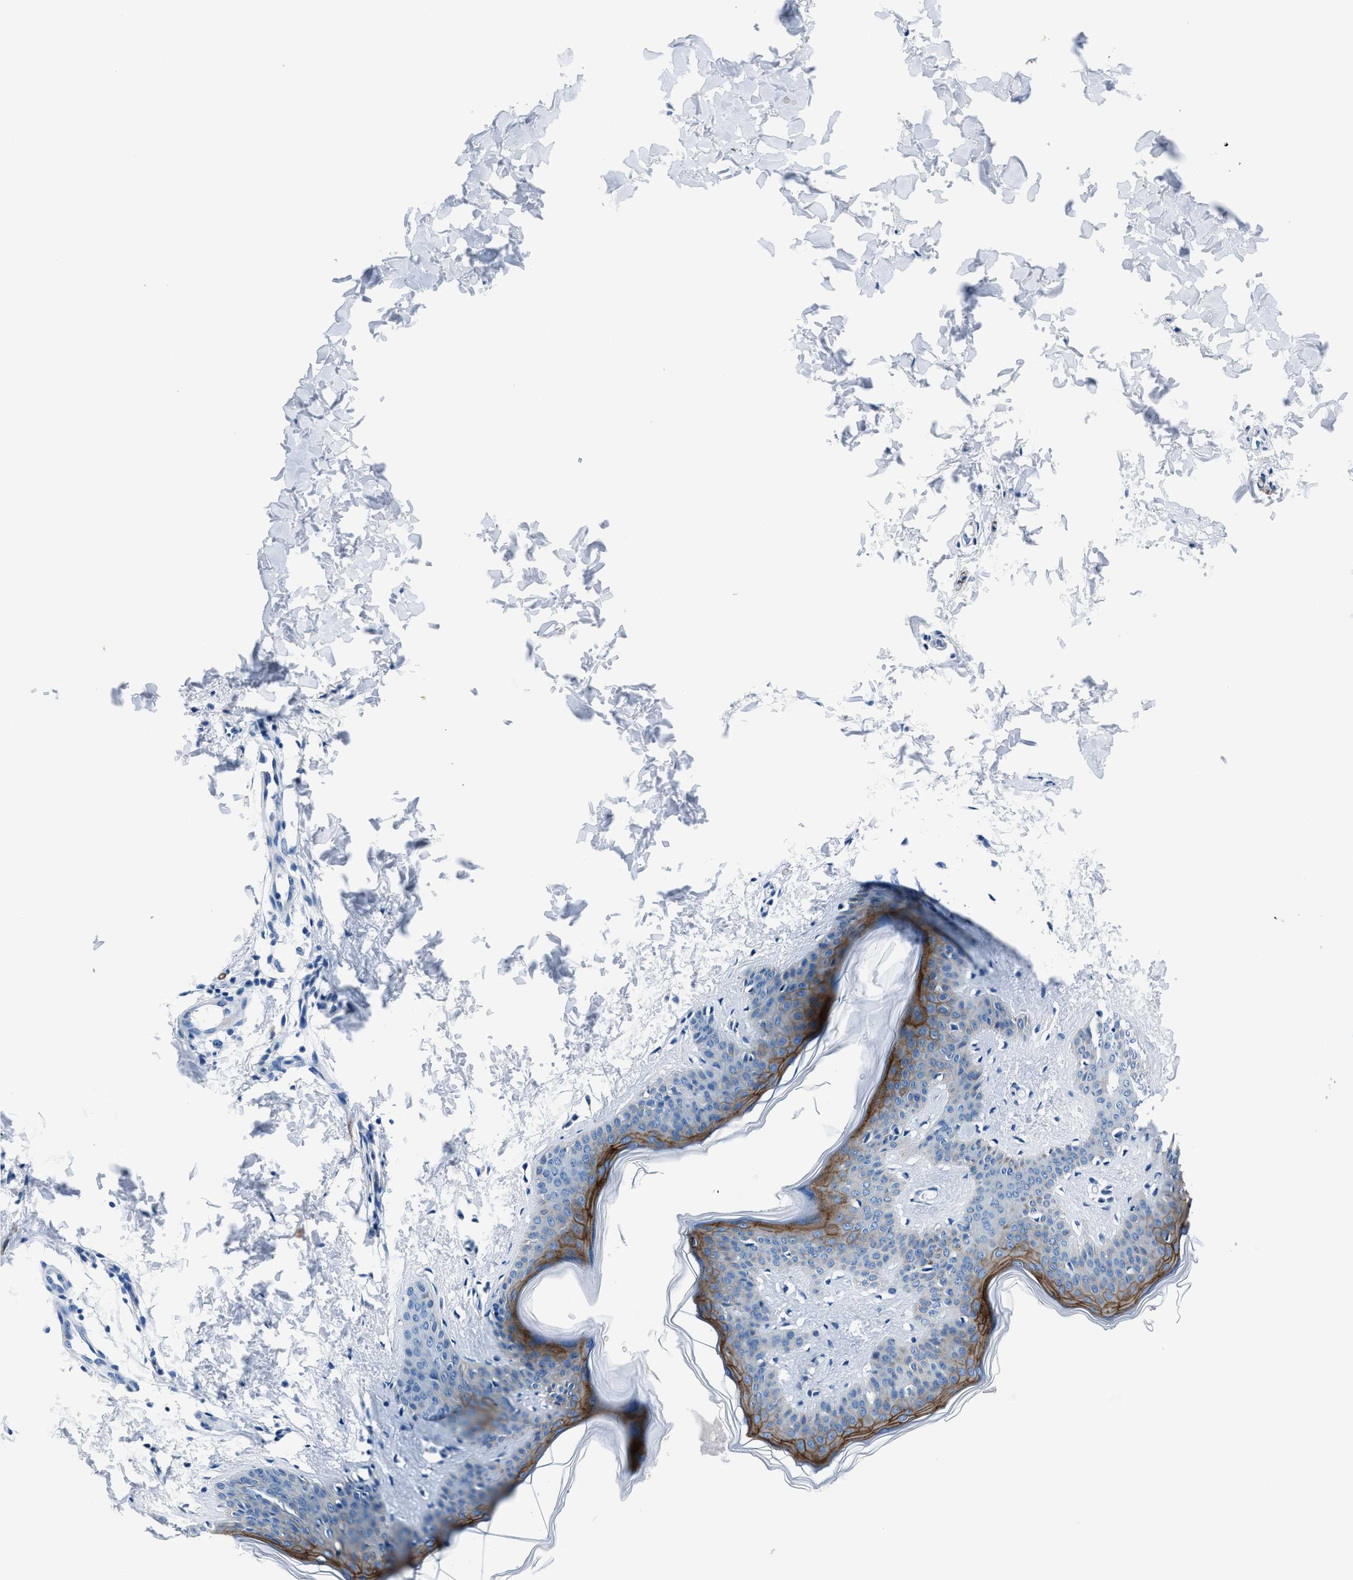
{"staining": {"intensity": "negative", "quantity": "none", "location": "none"}, "tissue": "skin", "cell_type": "Fibroblasts", "image_type": "normal", "snomed": [{"axis": "morphology", "description": "Normal tissue, NOS"}, {"axis": "topography", "description": "Skin"}], "caption": "Skin stained for a protein using immunohistochemistry (IHC) demonstrates no positivity fibroblasts.", "gene": "LMO7", "patient": {"sex": "female", "age": 17}}